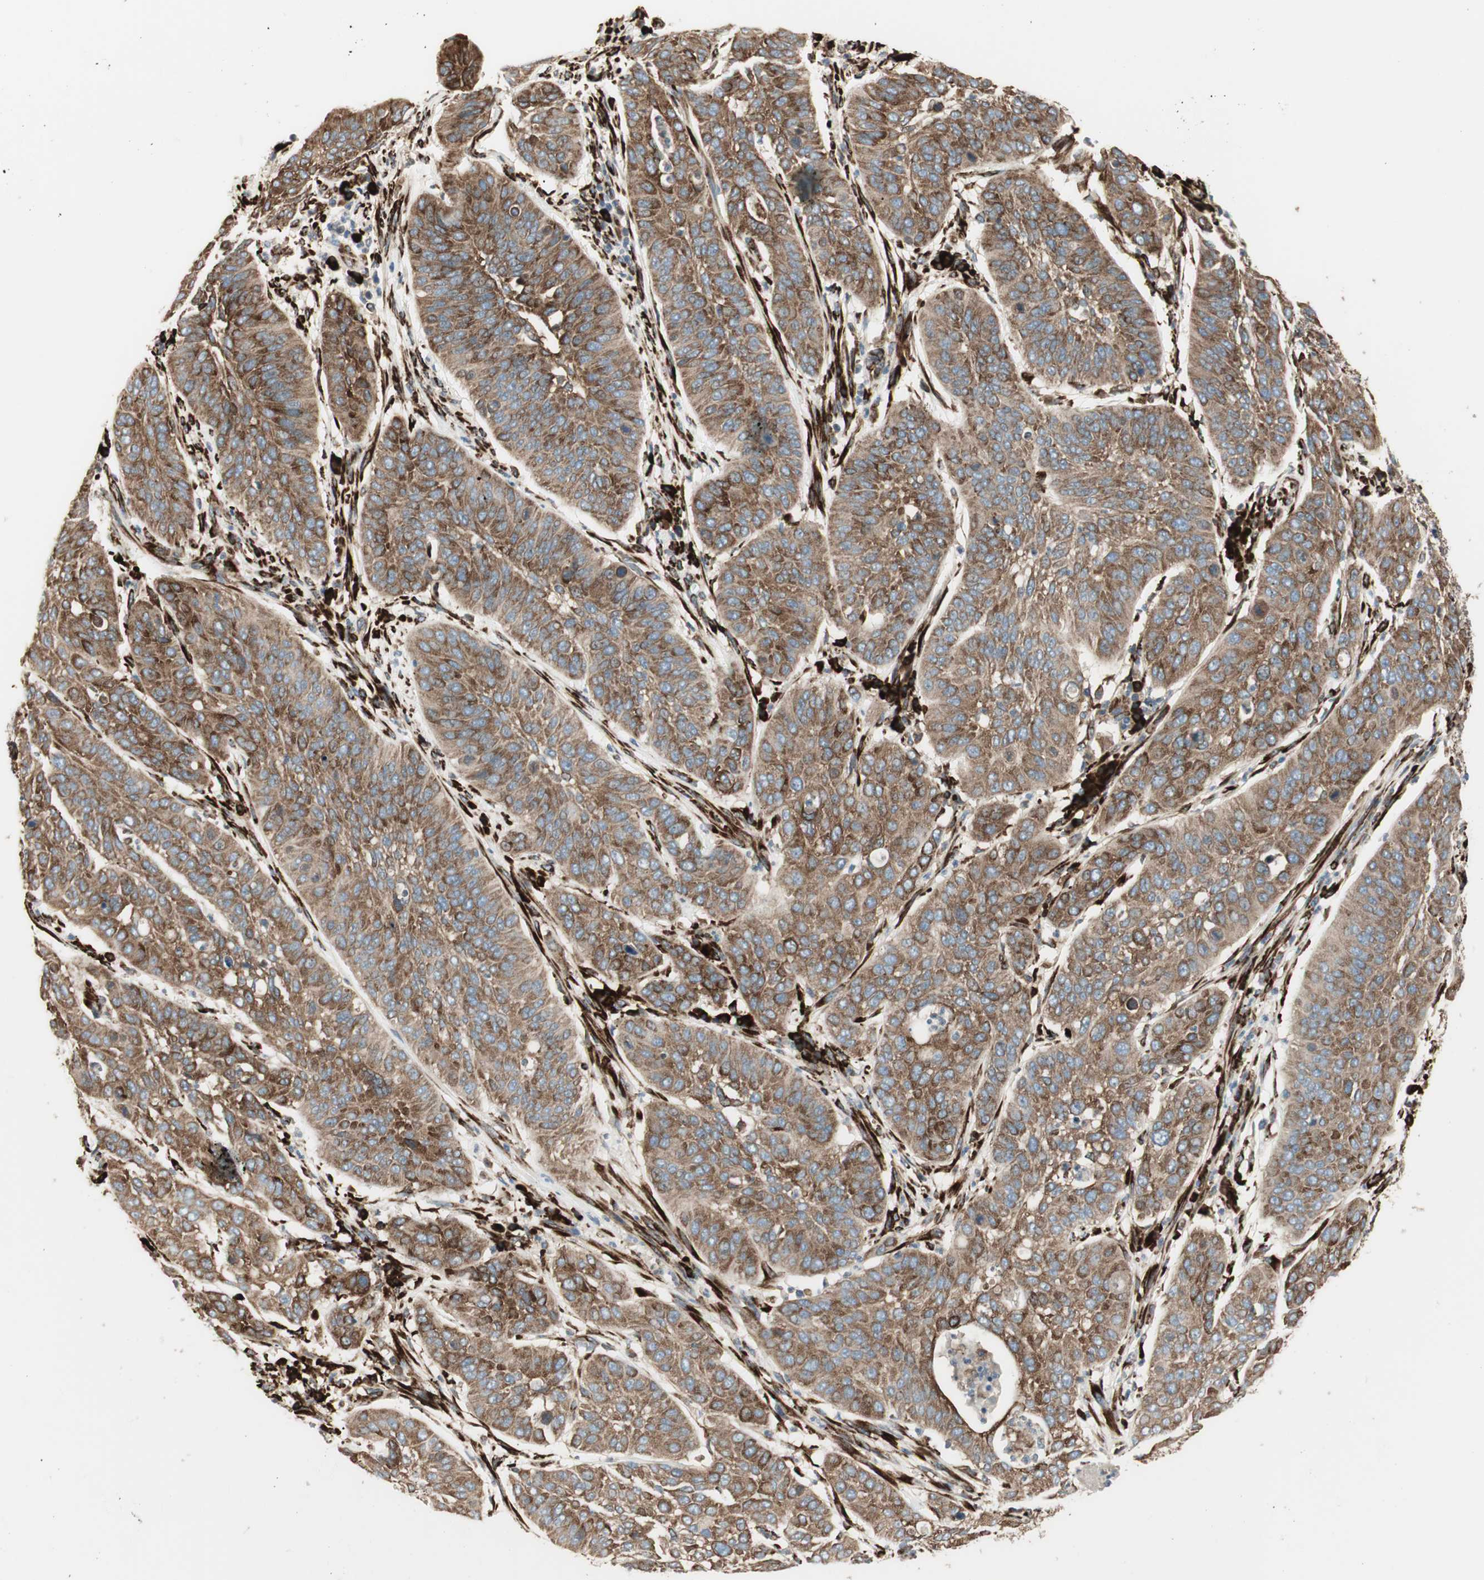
{"staining": {"intensity": "moderate", "quantity": ">75%", "location": "cytoplasmic/membranous"}, "tissue": "cervical cancer", "cell_type": "Tumor cells", "image_type": "cancer", "snomed": [{"axis": "morphology", "description": "Squamous cell carcinoma, NOS"}, {"axis": "topography", "description": "Cervix"}], "caption": "Squamous cell carcinoma (cervical) stained with a brown dye exhibits moderate cytoplasmic/membranous positive staining in about >75% of tumor cells.", "gene": "RRBP1", "patient": {"sex": "female", "age": 39}}